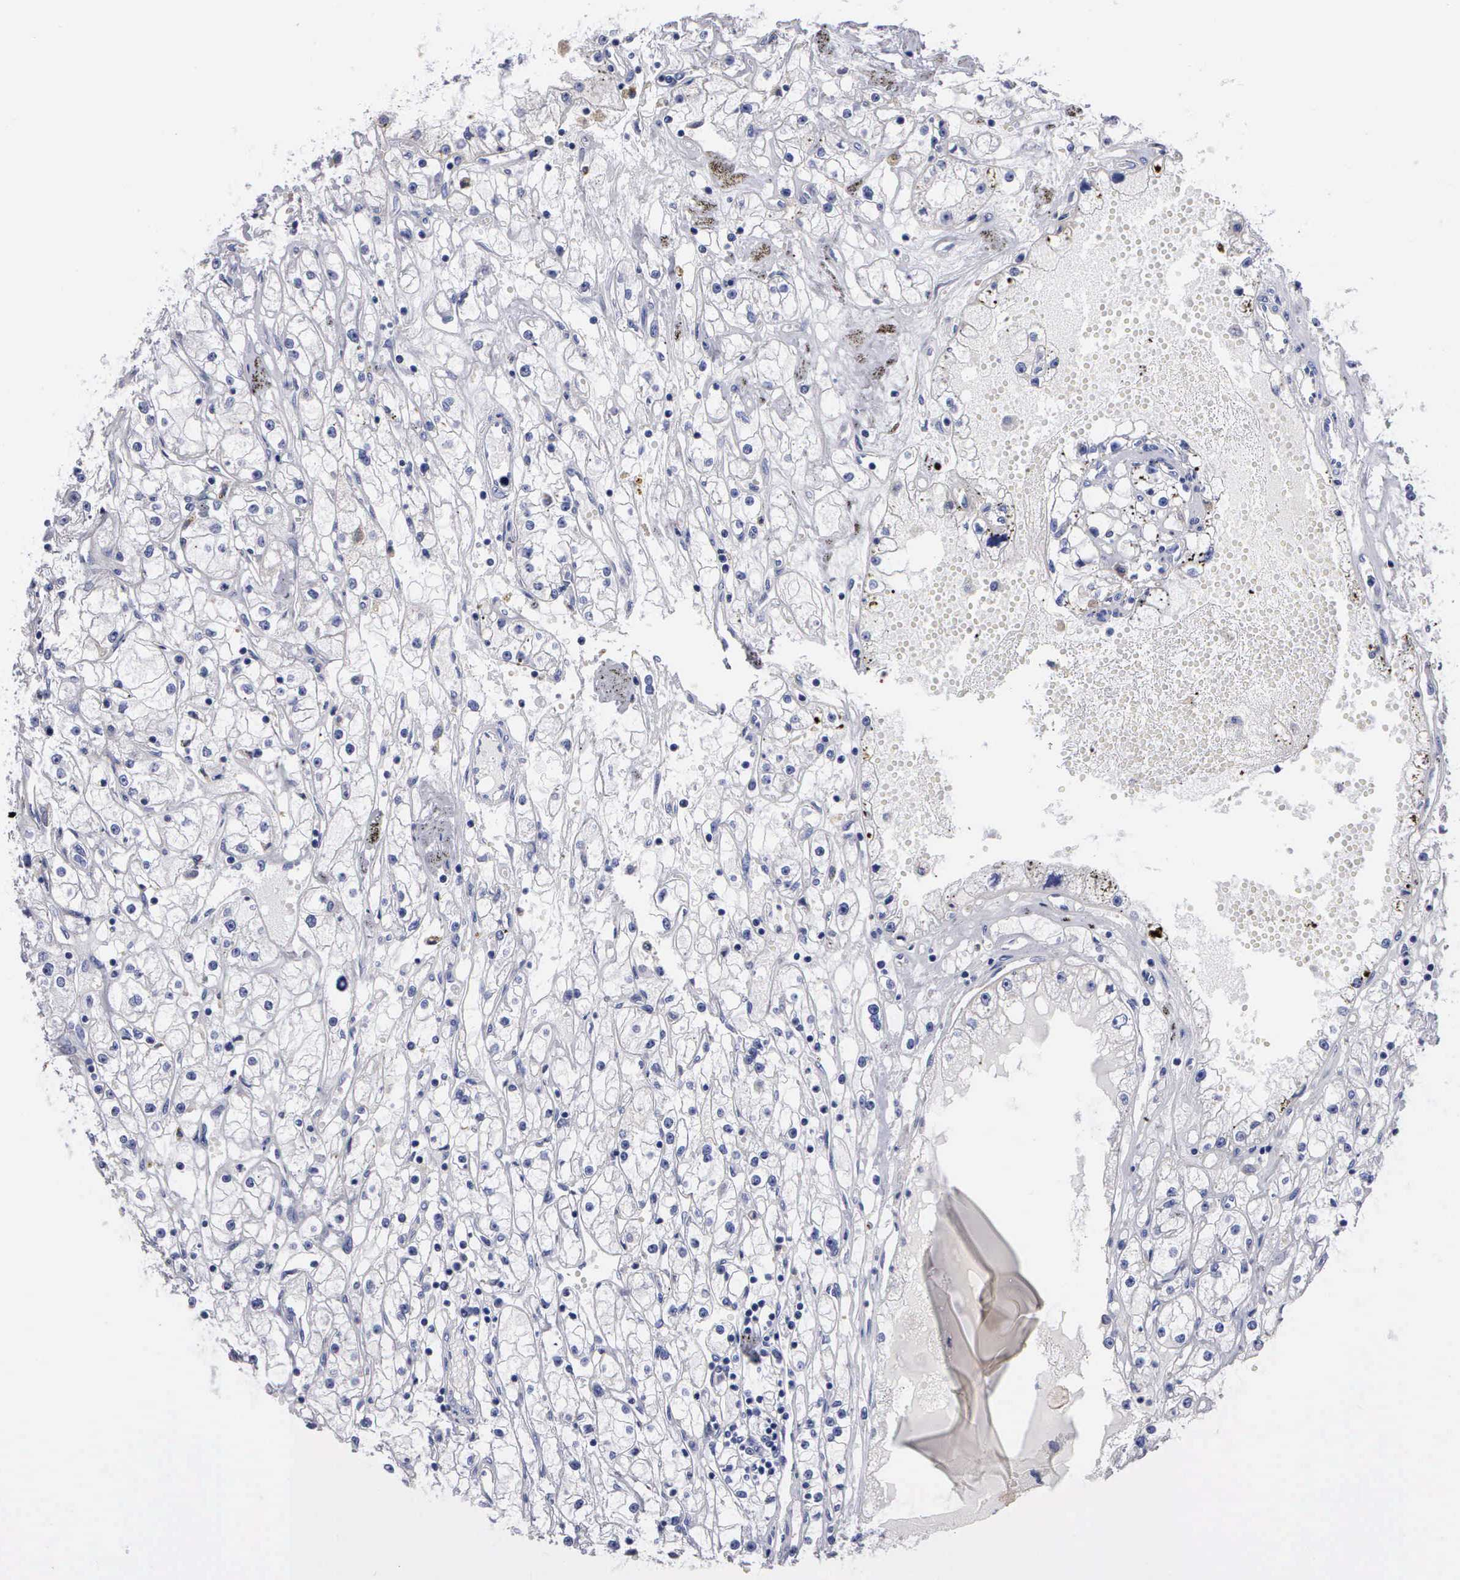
{"staining": {"intensity": "negative", "quantity": "none", "location": "none"}, "tissue": "renal cancer", "cell_type": "Tumor cells", "image_type": "cancer", "snomed": [{"axis": "morphology", "description": "Adenocarcinoma, NOS"}, {"axis": "topography", "description": "Kidney"}], "caption": "High magnification brightfield microscopy of adenocarcinoma (renal) stained with DAB (brown) and counterstained with hematoxylin (blue): tumor cells show no significant positivity.", "gene": "PTGS2", "patient": {"sex": "male", "age": 56}}